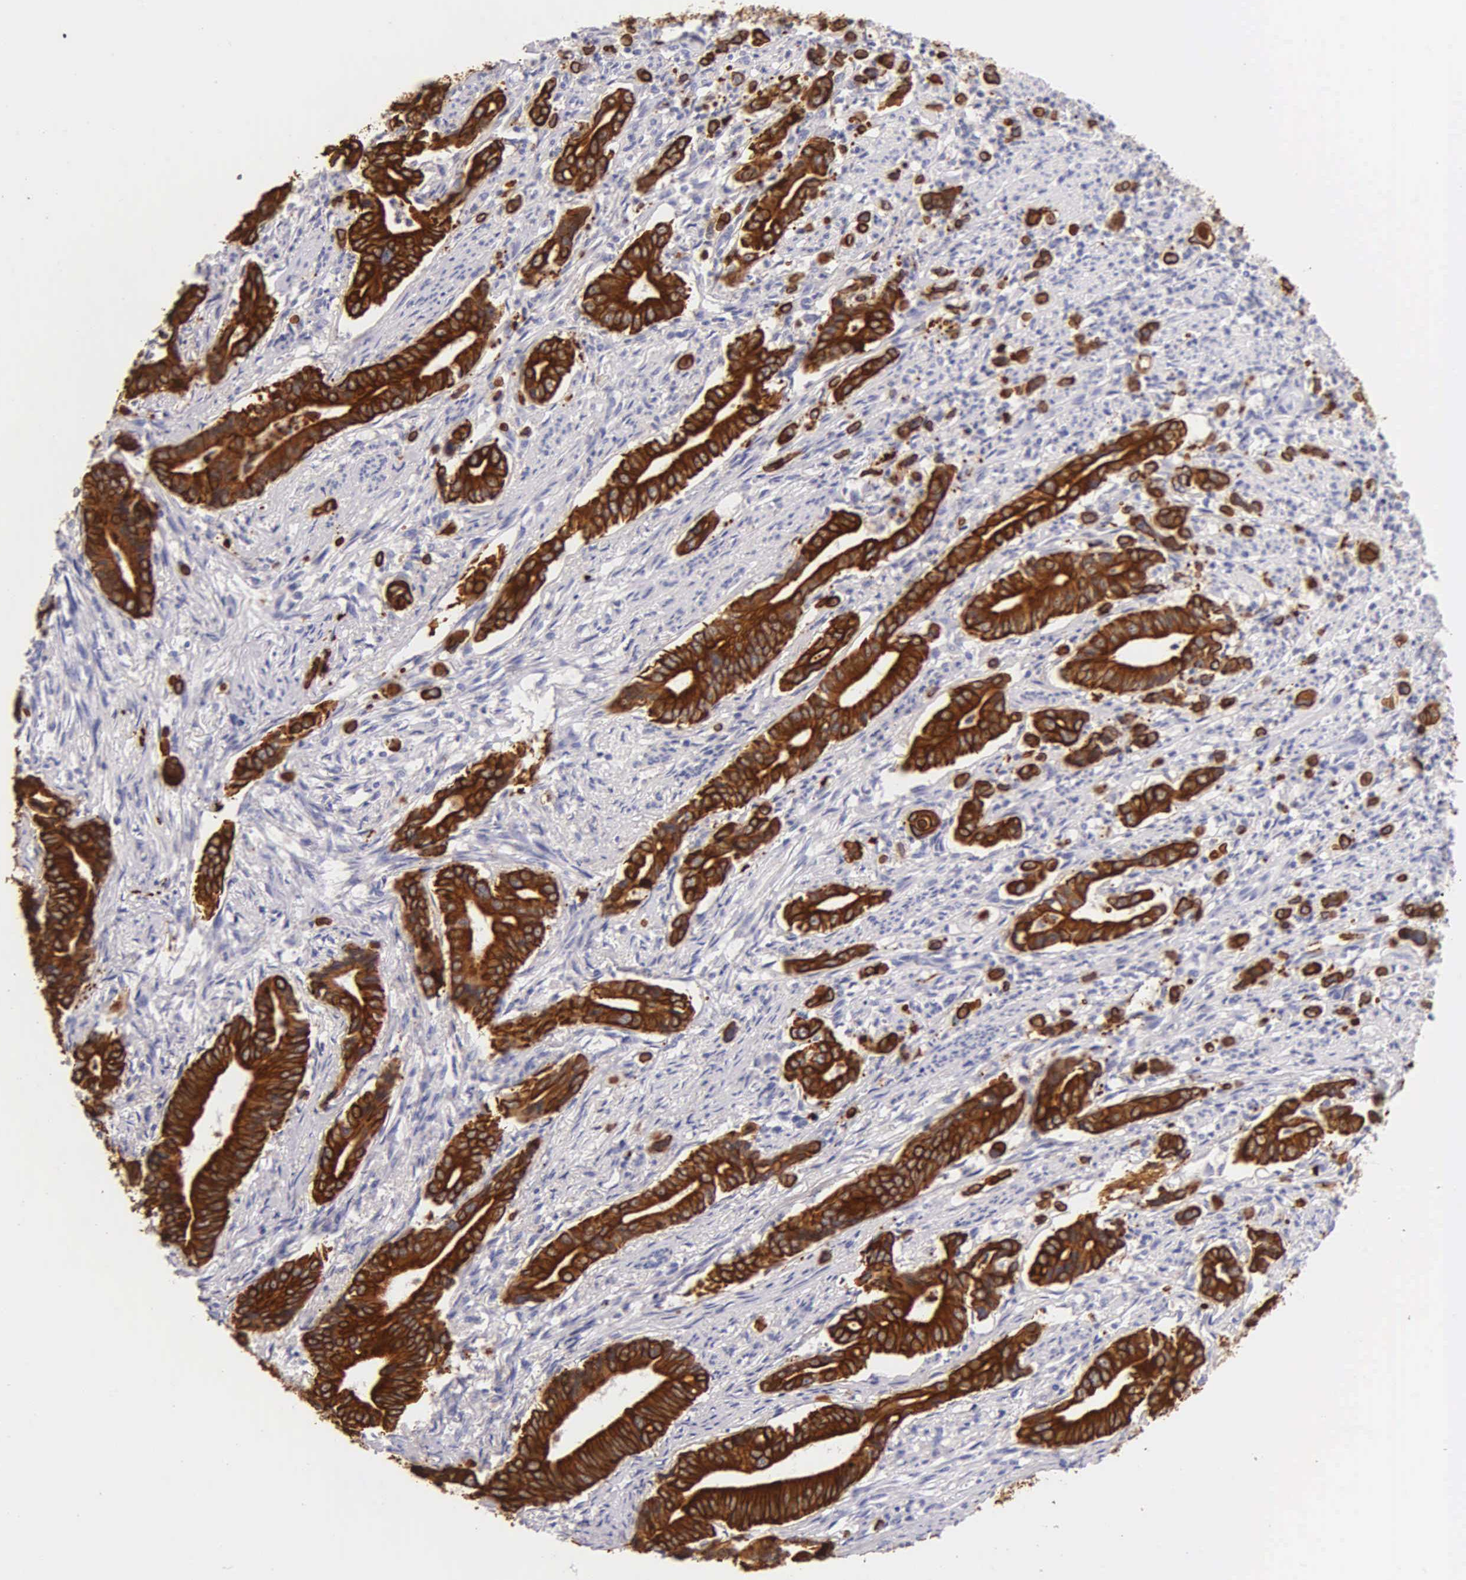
{"staining": {"intensity": "strong", "quantity": ">75%", "location": "cytoplasmic/membranous"}, "tissue": "stomach cancer", "cell_type": "Tumor cells", "image_type": "cancer", "snomed": [{"axis": "morphology", "description": "Adenocarcinoma, NOS"}, {"axis": "topography", "description": "Stomach"}], "caption": "Protein analysis of stomach cancer tissue shows strong cytoplasmic/membranous positivity in approximately >75% of tumor cells.", "gene": "KRT17", "patient": {"sex": "female", "age": 76}}